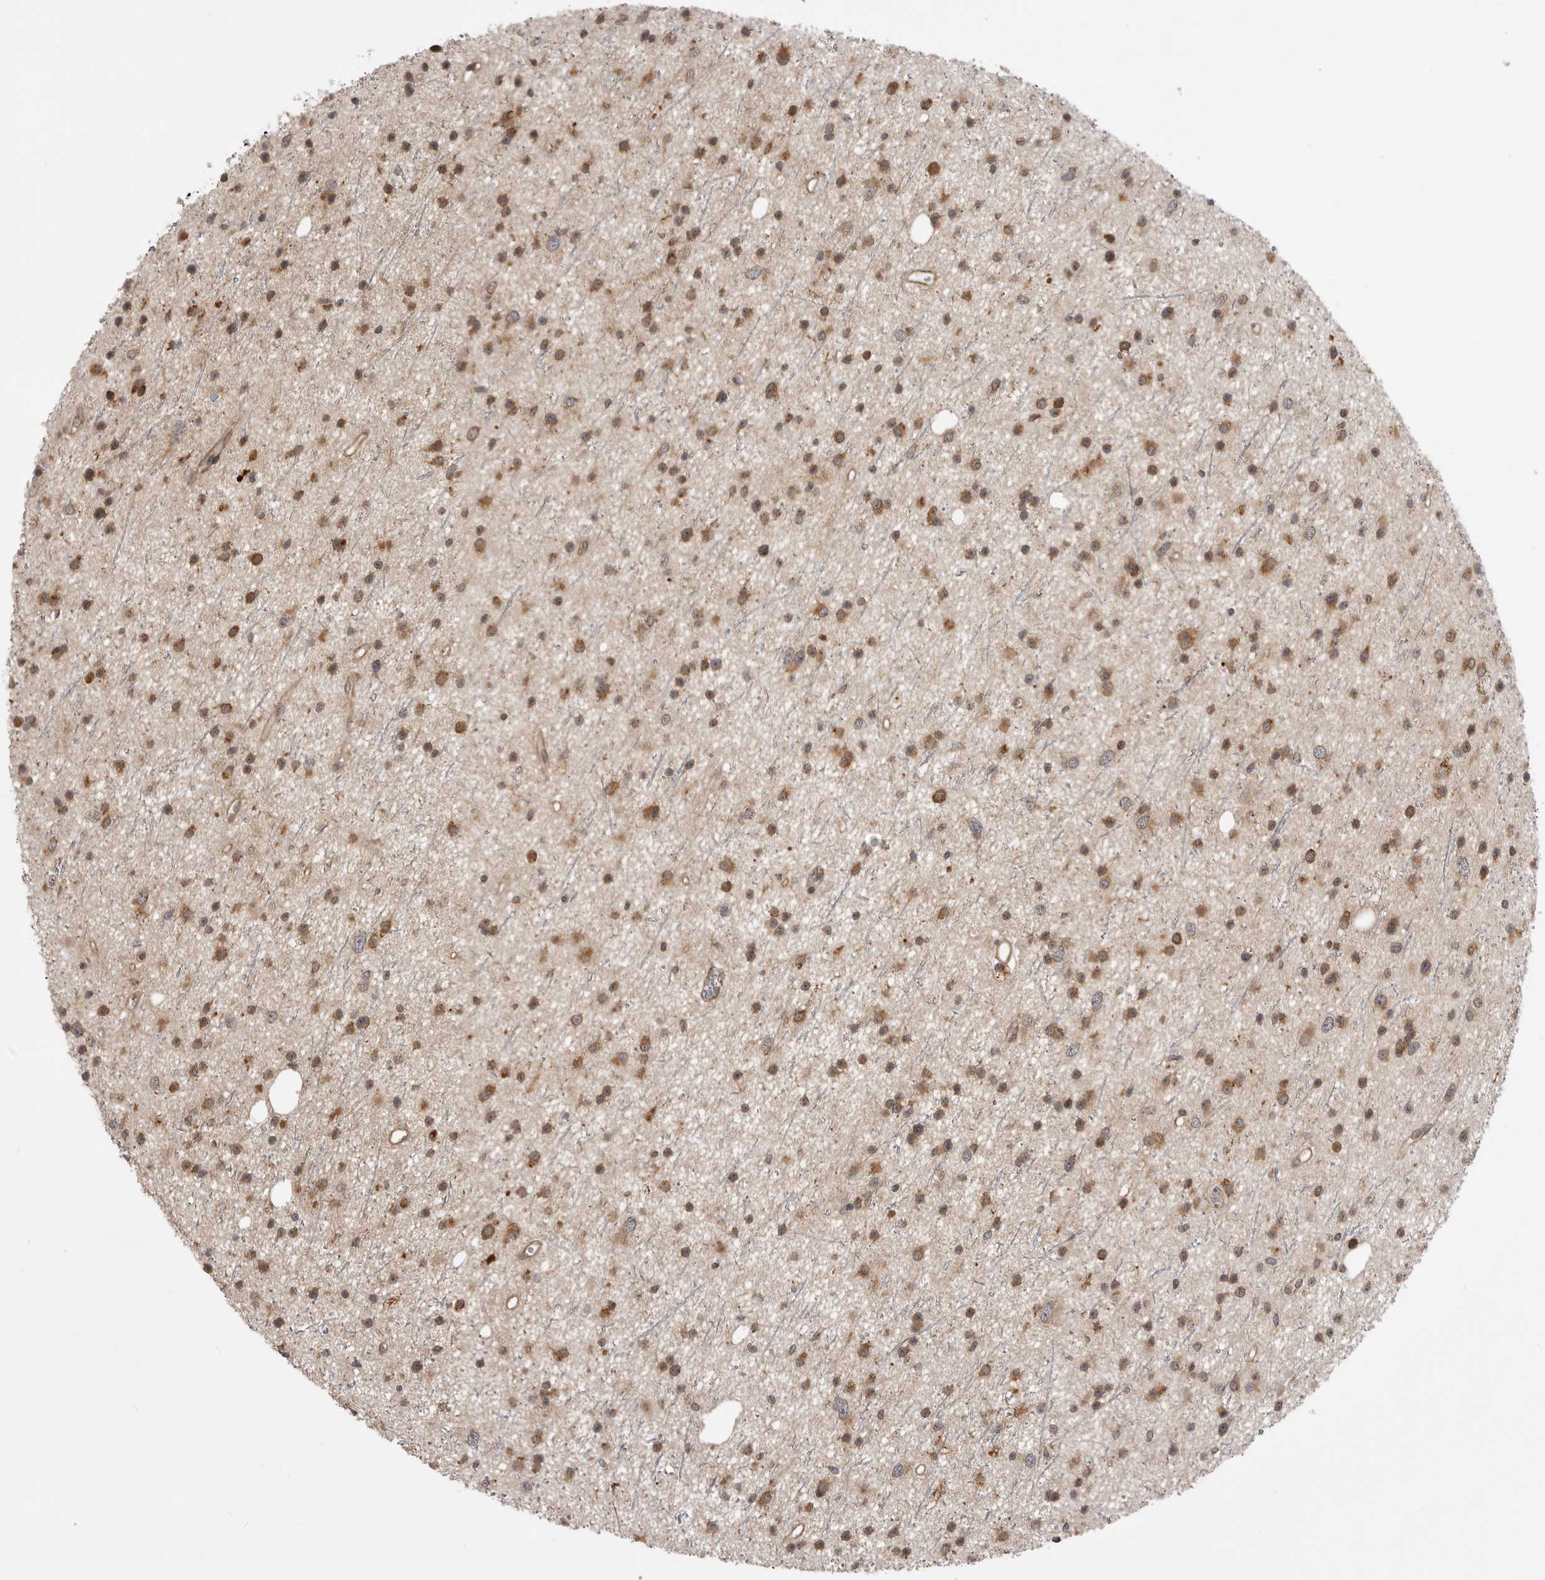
{"staining": {"intensity": "strong", "quantity": ">75%", "location": "cytoplasmic/membranous"}, "tissue": "glioma", "cell_type": "Tumor cells", "image_type": "cancer", "snomed": [{"axis": "morphology", "description": "Glioma, malignant, Low grade"}, {"axis": "topography", "description": "Cerebral cortex"}], "caption": "This photomicrograph shows immunohistochemistry staining of human malignant glioma (low-grade), with high strong cytoplasmic/membranous staining in approximately >75% of tumor cells.", "gene": "TRIM56", "patient": {"sex": "female", "age": 39}}